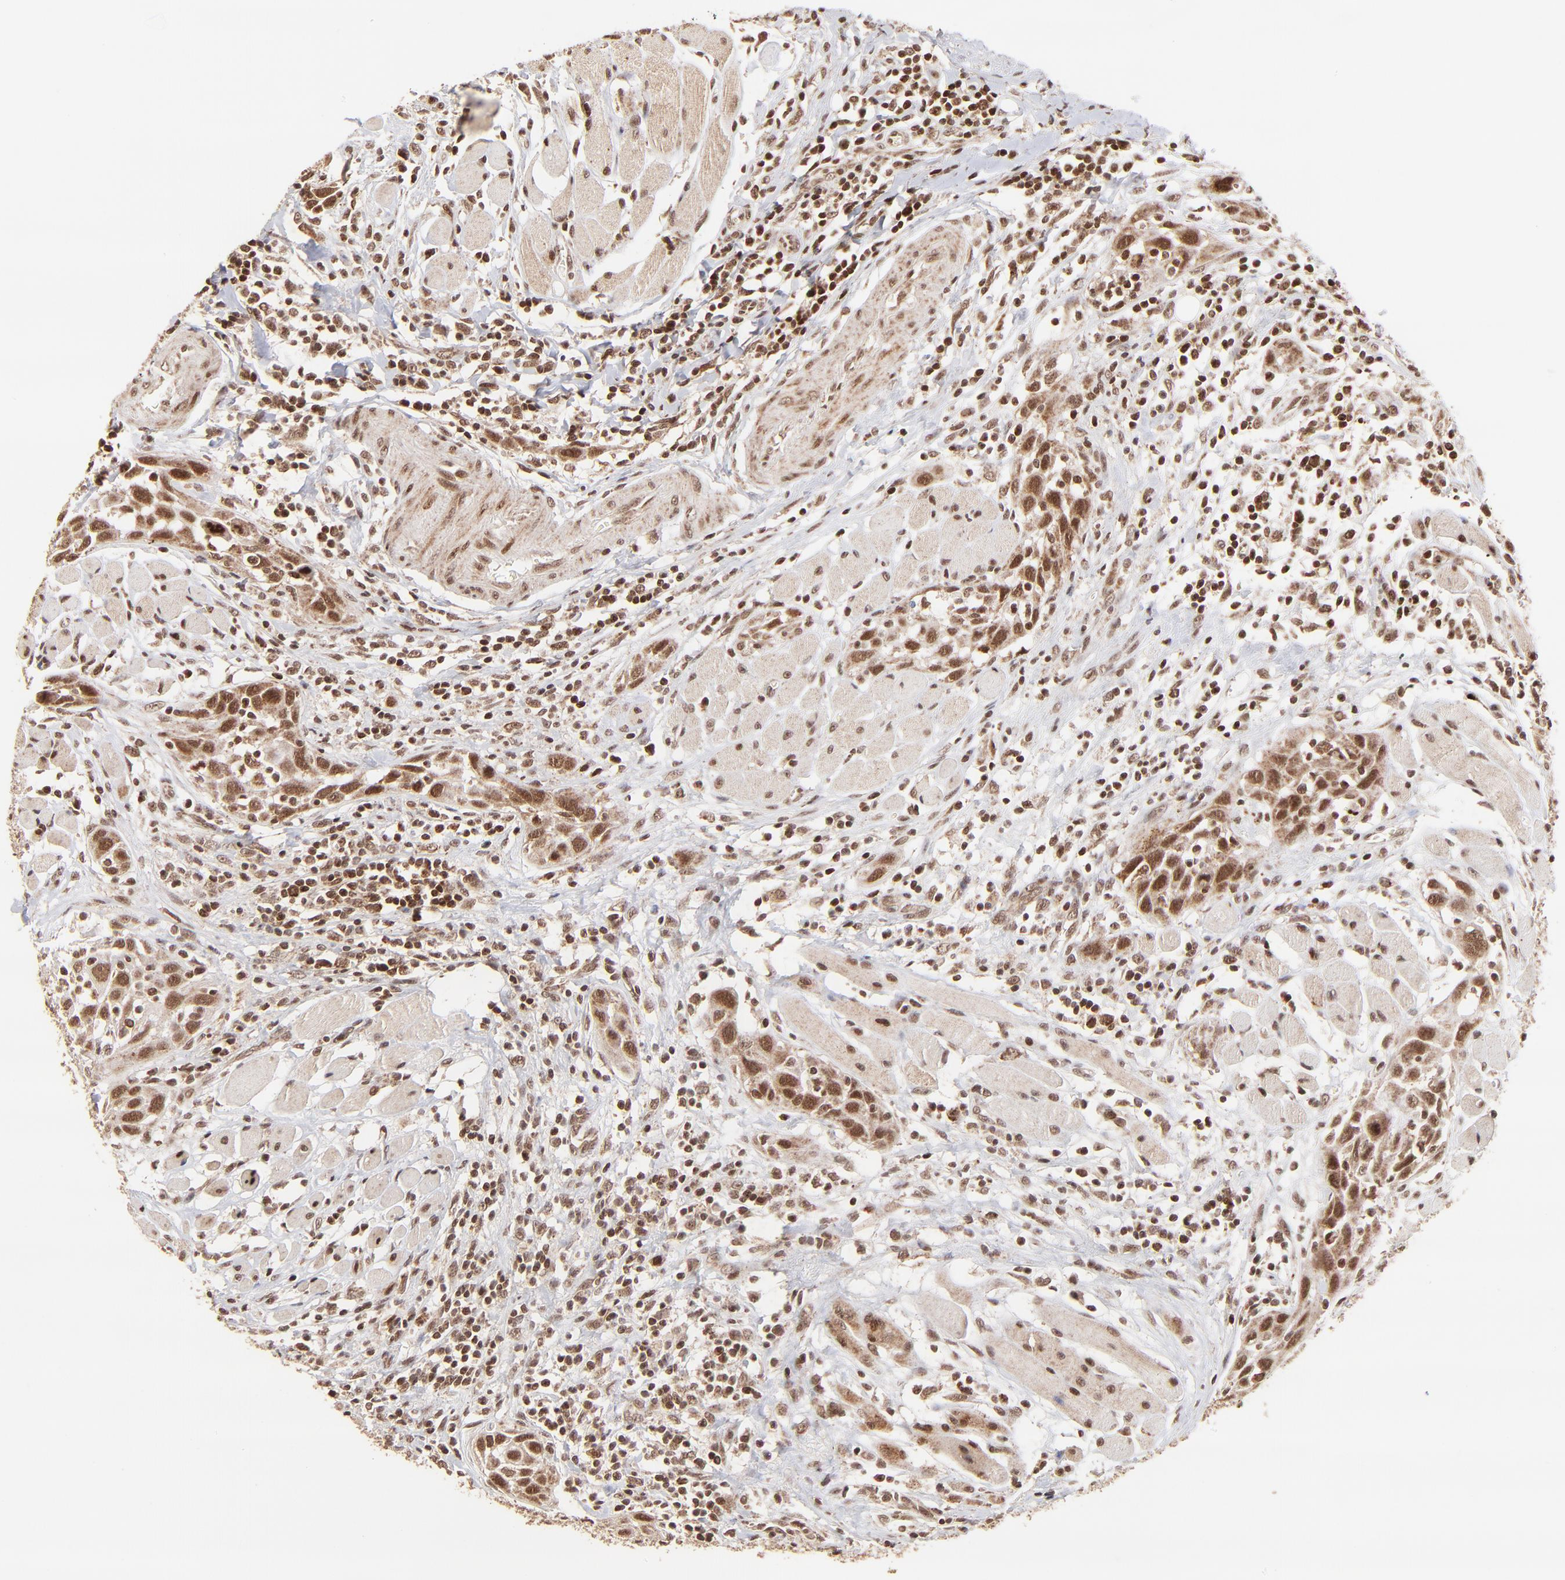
{"staining": {"intensity": "strong", "quantity": ">75%", "location": "cytoplasmic/membranous,nuclear"}, "tissue": "head and neck cancer", "cell_type": "Tumor cells", "image_type": "cancer", "snomed": [{"axis": "morphology", "description": "Squamous cell carcinoma, NOS"}, {"axis": "topography", "description": "Oral tissue"}, {"axis": "topography", "description": "Head-Neck"}], "caption": "A photomicrograph of human head and neck squamous cell carcinoma stained for a protein reveals strong cytoplasmic/membranous and nuclear brown staining in tumor cells.", "gene": "MED15", "patient": {"sex": "female", "age": 50}}